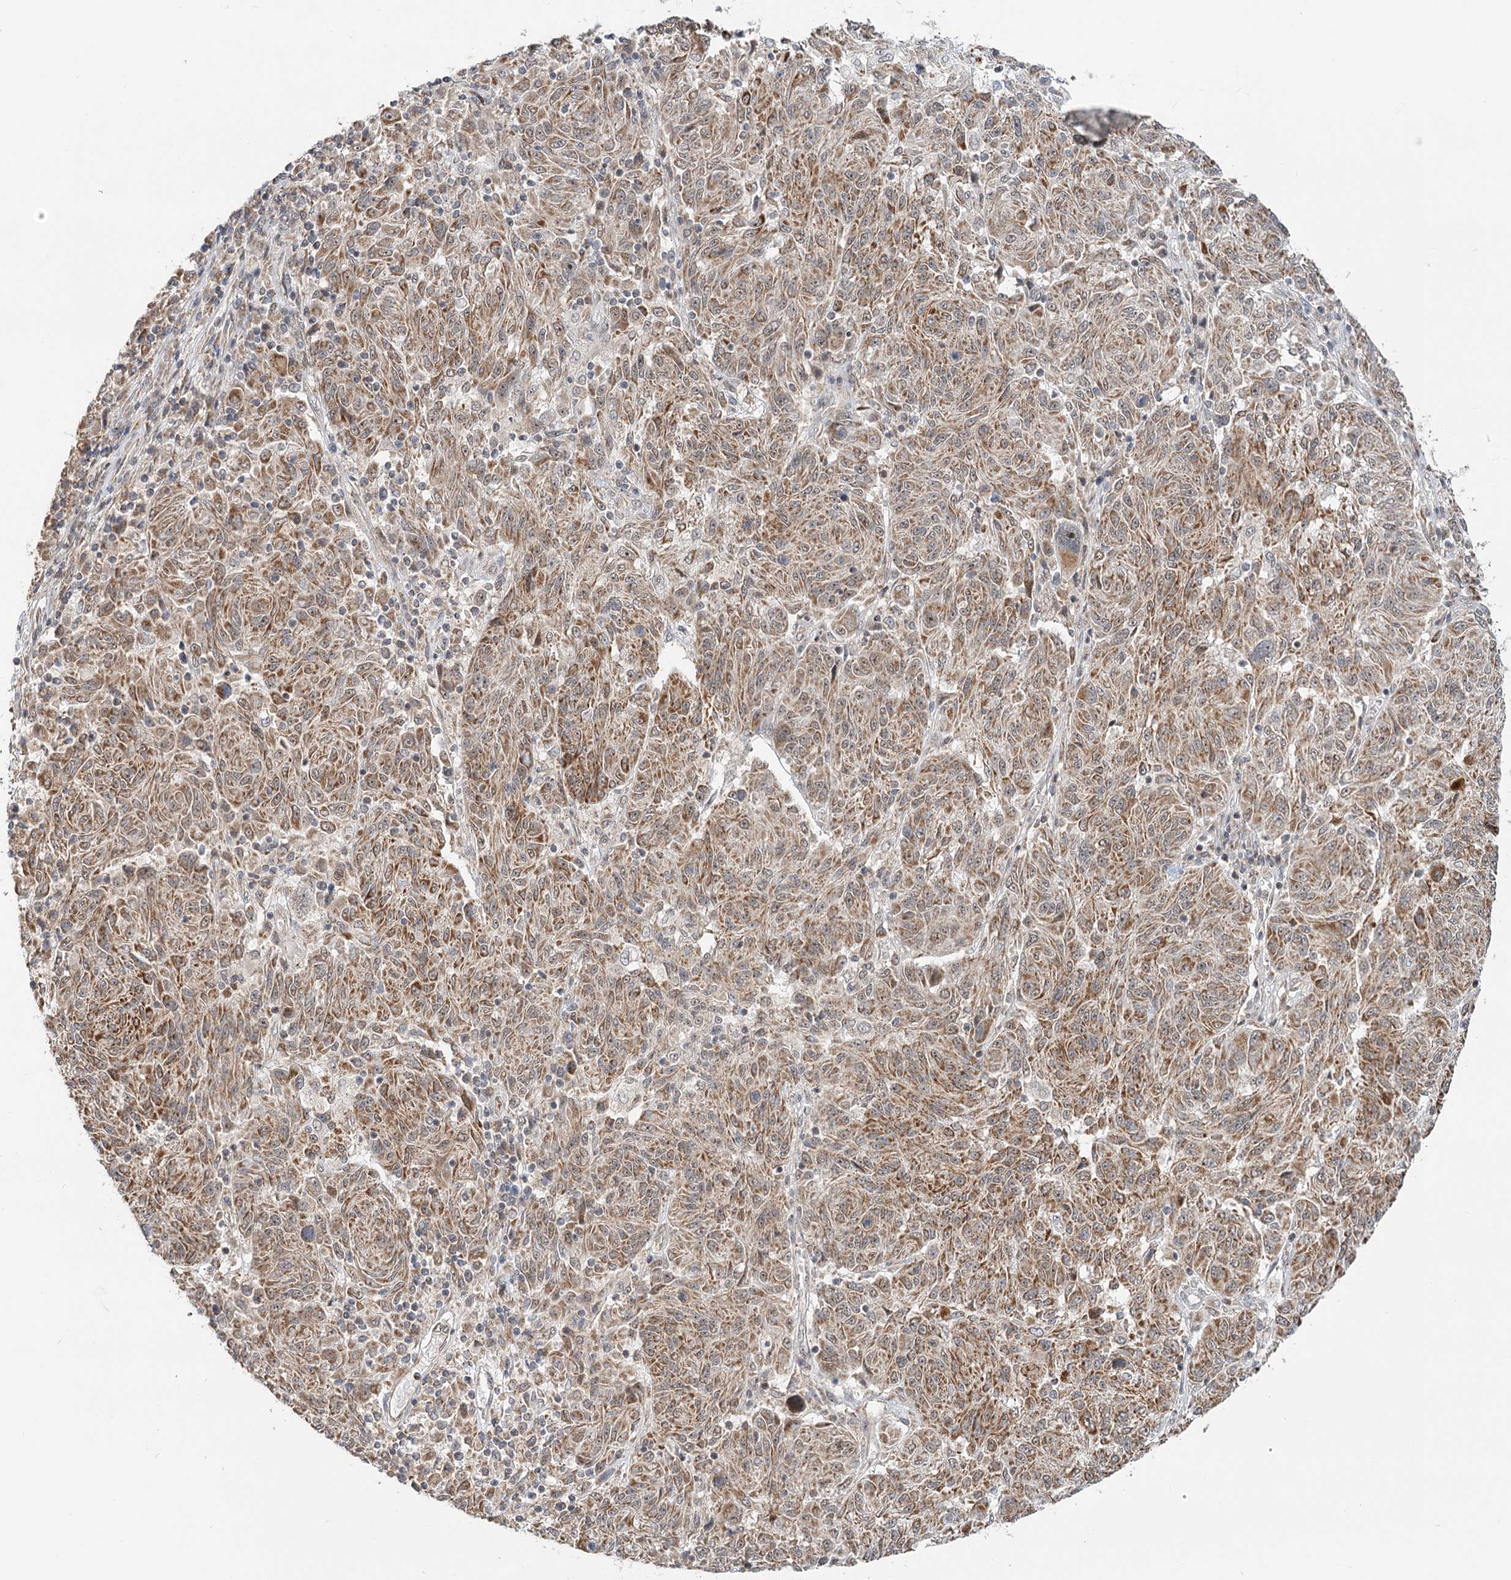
{"staining": {"intensity": "moderate", "quantity": ">75%", "location": "cytoplasmic/membranous"}, "tissue": "melanoma", "cell_type": "Tumor cells", "image_type": "cancer", "snomed": [{"axis": "morphology", "description": "Malignant melanoma, NOS"}, {"axis": "topography", "description": "Skin"}], "caption": "Immunohistochemical staining of melanoma demonstrates medium levels of moderate cytoplasmic/membranous protein staining in about >75% of tumor cells.", "gene": "RTN4IP1", "patient": {"sex": "male", "age": 53}}